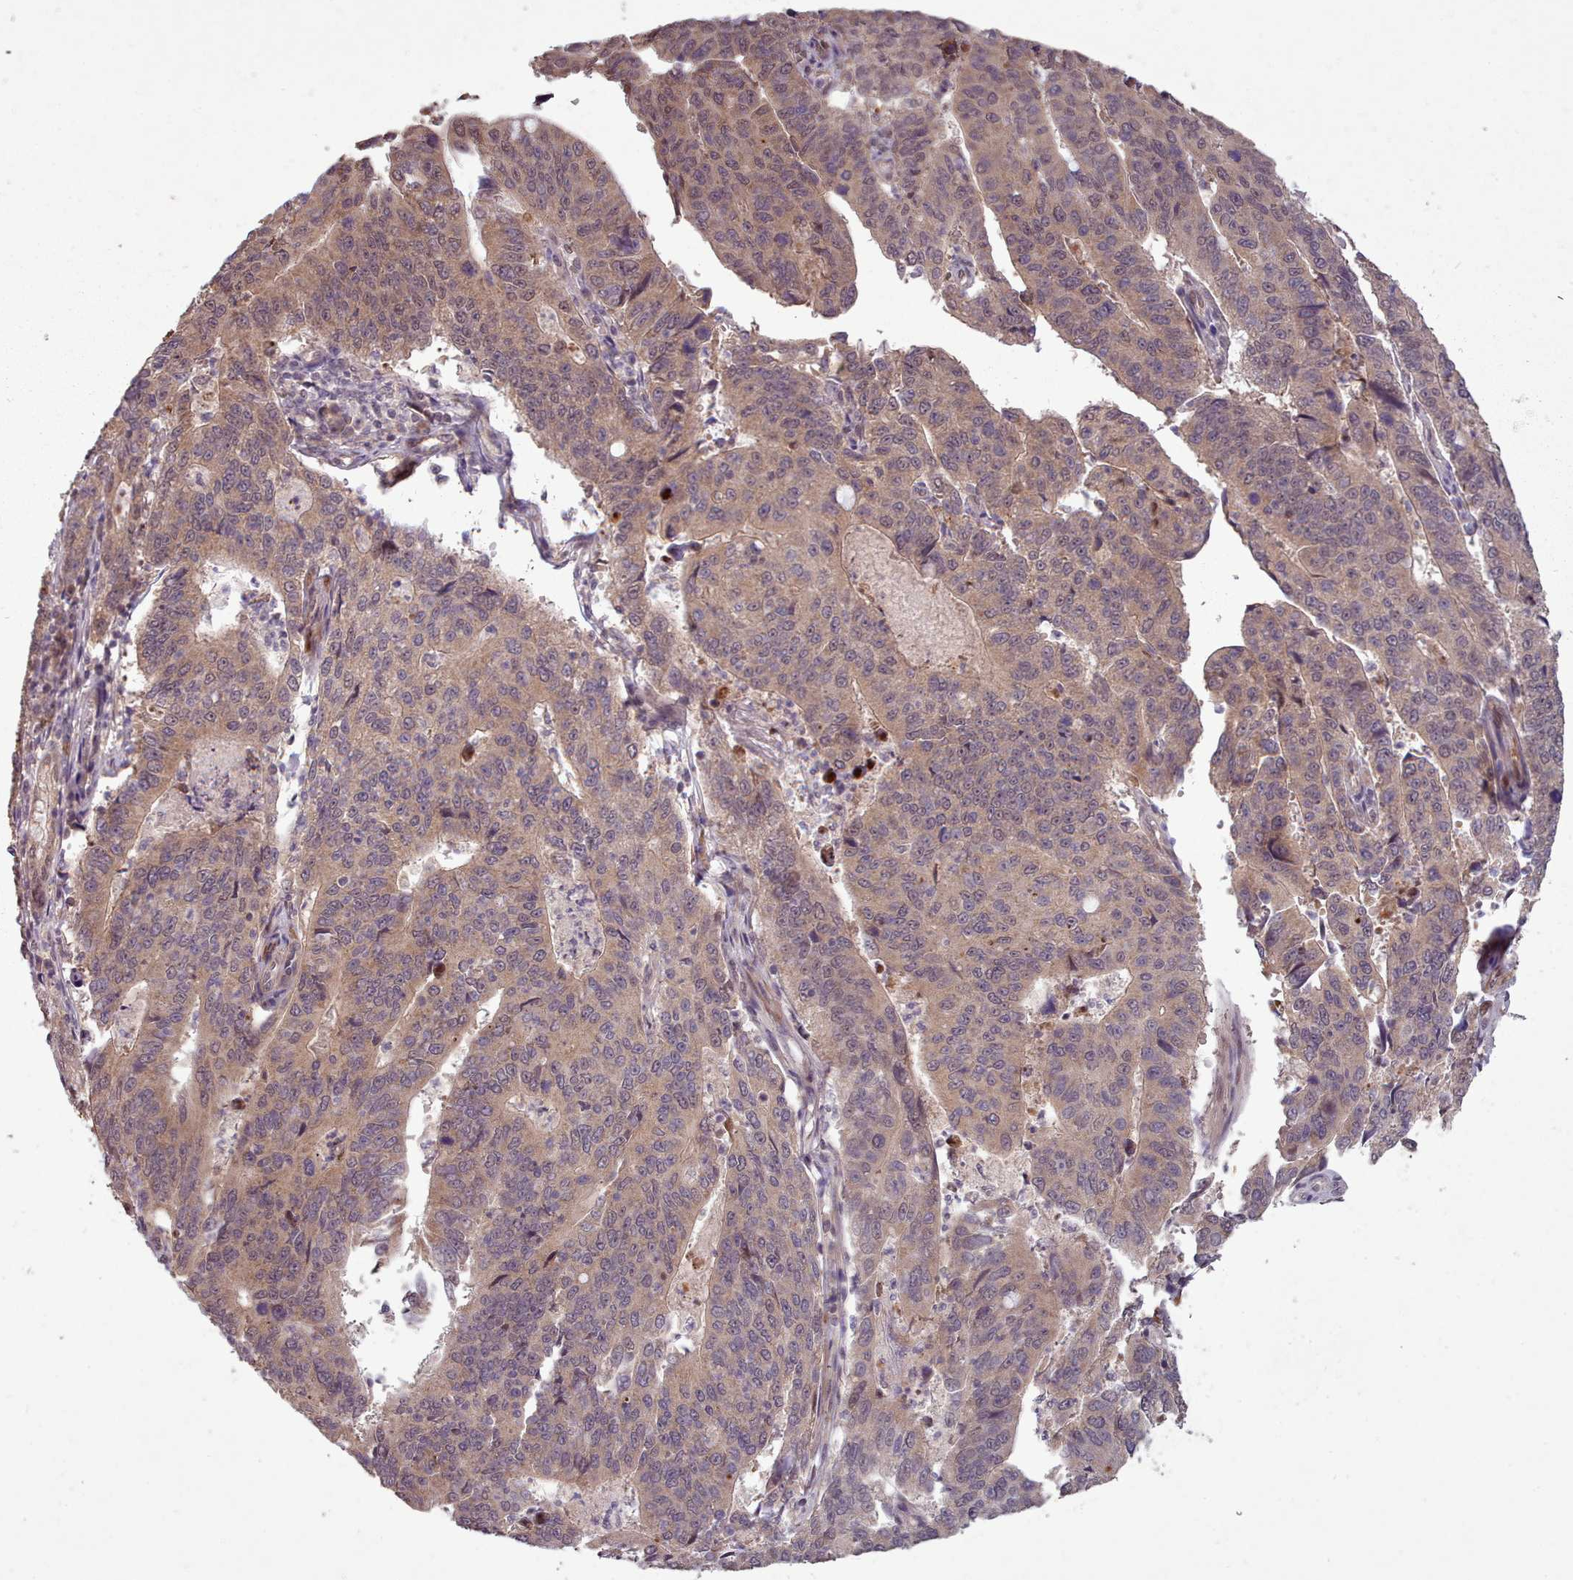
{"staining": {"intensity": "weak", "quantity": "25%-75%", "location": "cytoplasmic/membranous,nuclear"}, "tissue": "stomach cancer", "cell_type": "Tumor cells", "image_type": "cancer", "snomed": [{"axis": "morphology", "description": "Adenocarcinoma, NOS"}, {"axis": "topography", "description": "Stomach"}], "caption": "An image showing weak cytoplasmic/membranous and nuclear expression in approximately 25%-75% of tumor cells in stomach cancer (adenocarcinoma), as visualized by brown immunohistochemical staining.", "gene": "CDC6", "patient": {"sex": "male", "age": 59}}